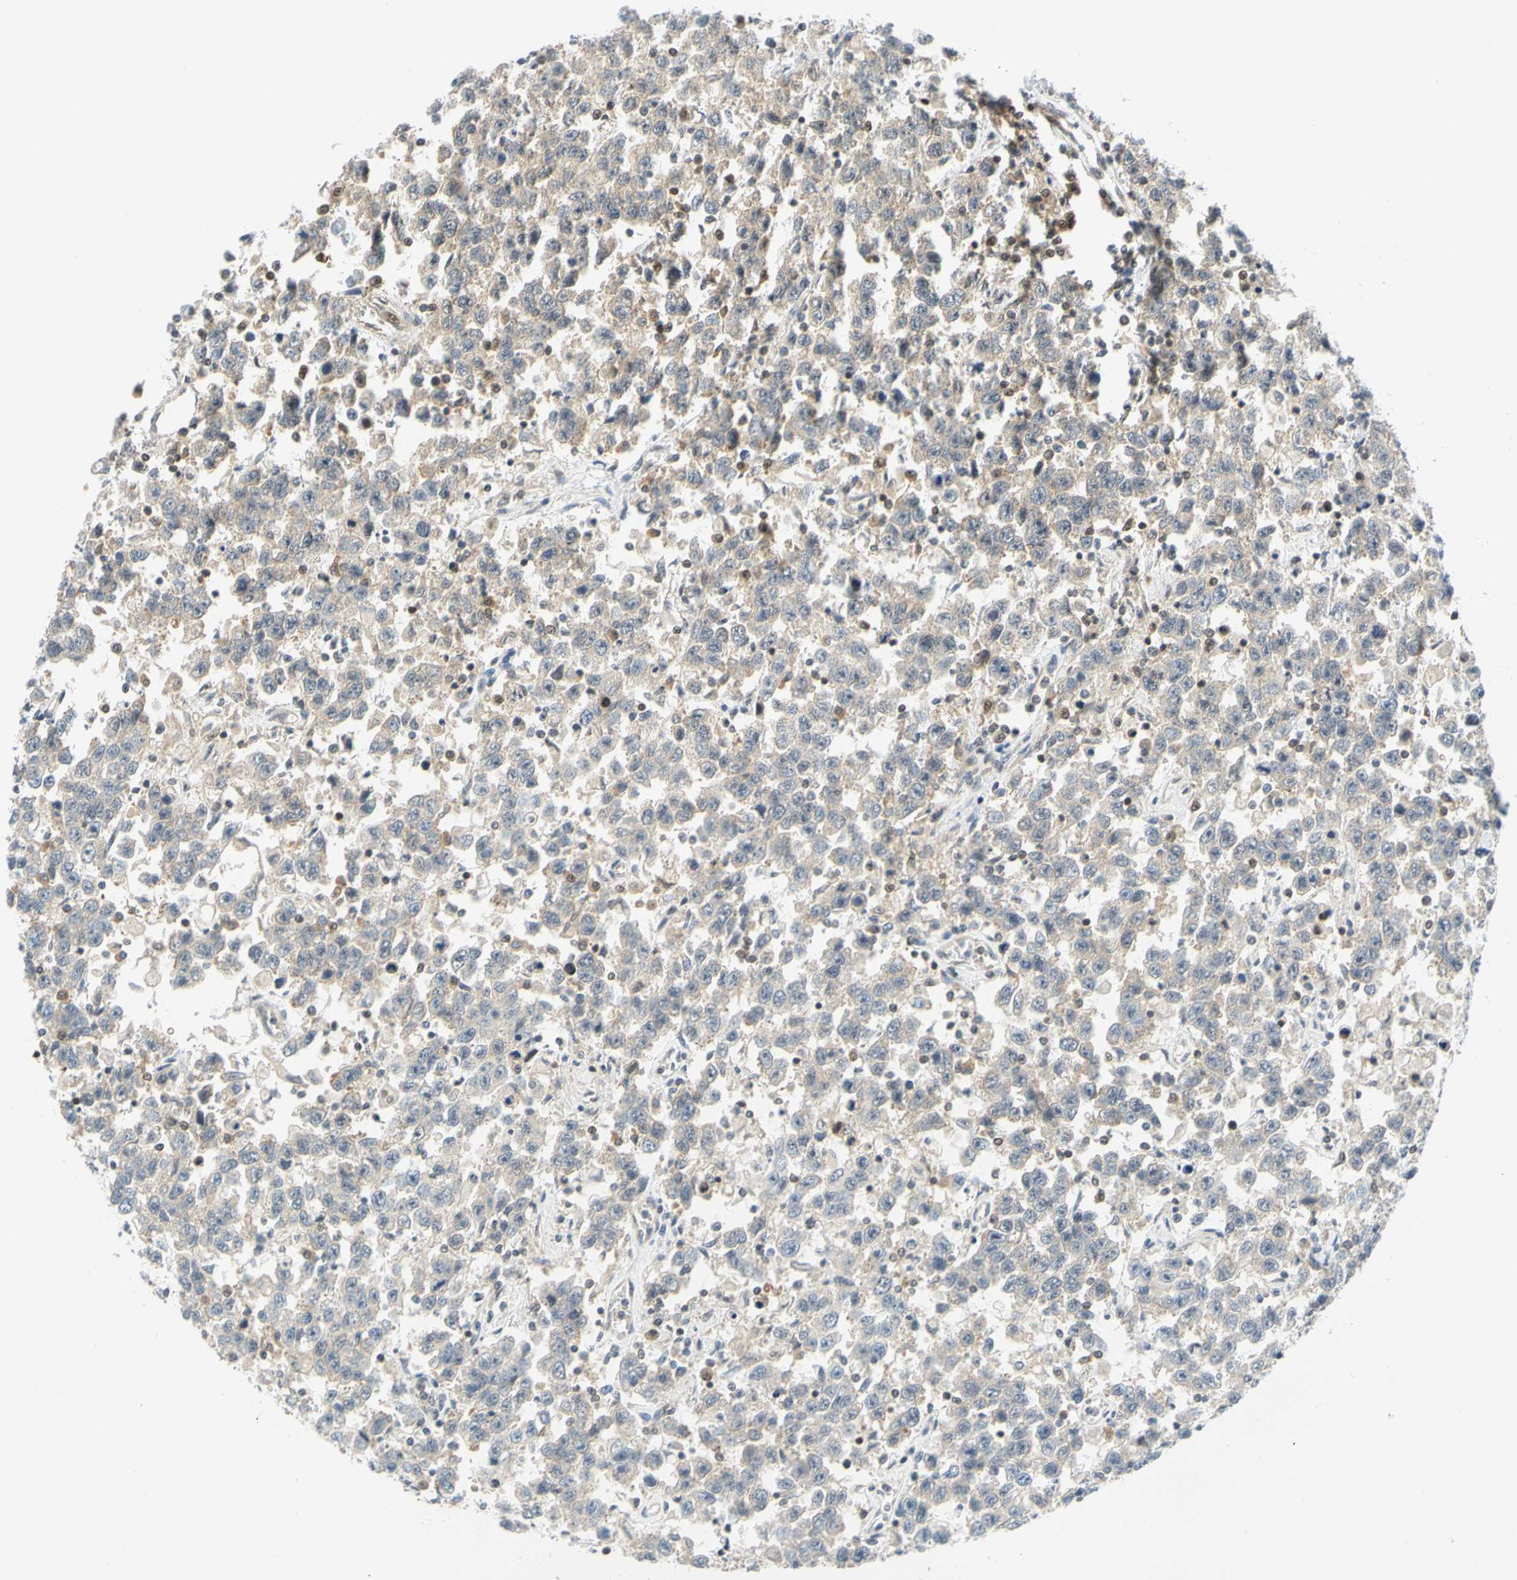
{"staining": {"intensity": "negative", "quantity": "none", "location": "none"}, "tissue": "testis cancer", "cell_type": "Tumor cells", "image_type": "cancer", "snomed": [{"axis": "morphology", "description": "Seminoma, NOS"}, {"axis": "topography", "description": "Testis"}], "caption": "Tumor cells are negative for brown protein staining in seminoma (testis).", "gene": "MAPK9", "patient": {"sex": "male", "age": 41}}